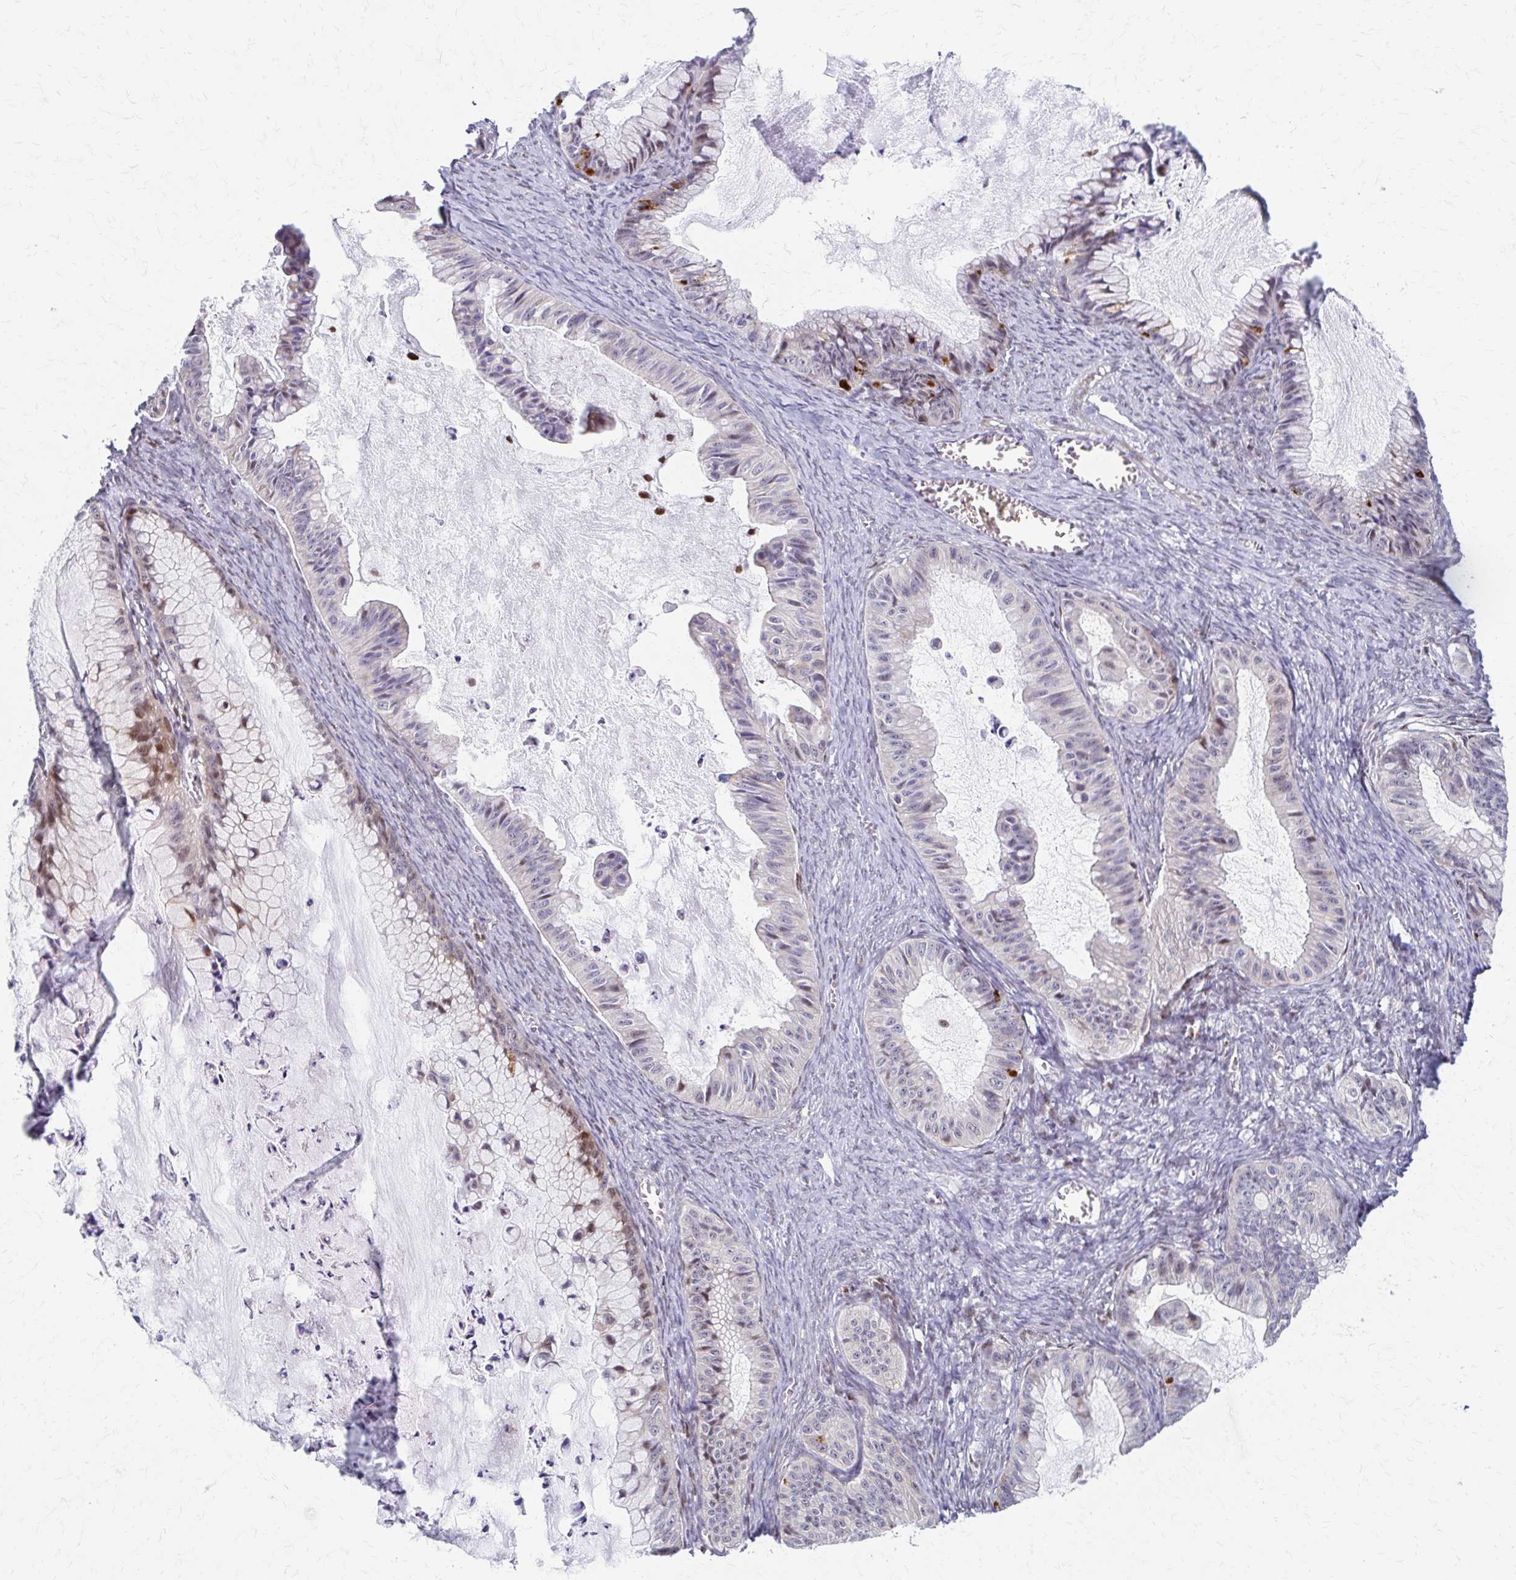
{"staining": {"intensity": "moderate", "quantity": "25%-75%", "location": "nuclear"}, "tissue": "ovarian cancer", "cell_type": "Tumor cells", "image_type": "cancer", "snomed": [{"axis": "morphology", "description": "Cystadenocarcinoma, mucinous, NOS"}, {"axis": "topography", "description": "Ovary"}], "caption": "This image shows IHC staining of human ovarian cancer, with medium moderate nuclear positivity in approximately 25%-75% of tumor cells.", "gene": "PSMD7", "patient": {"sex": "female", "age": 72}}